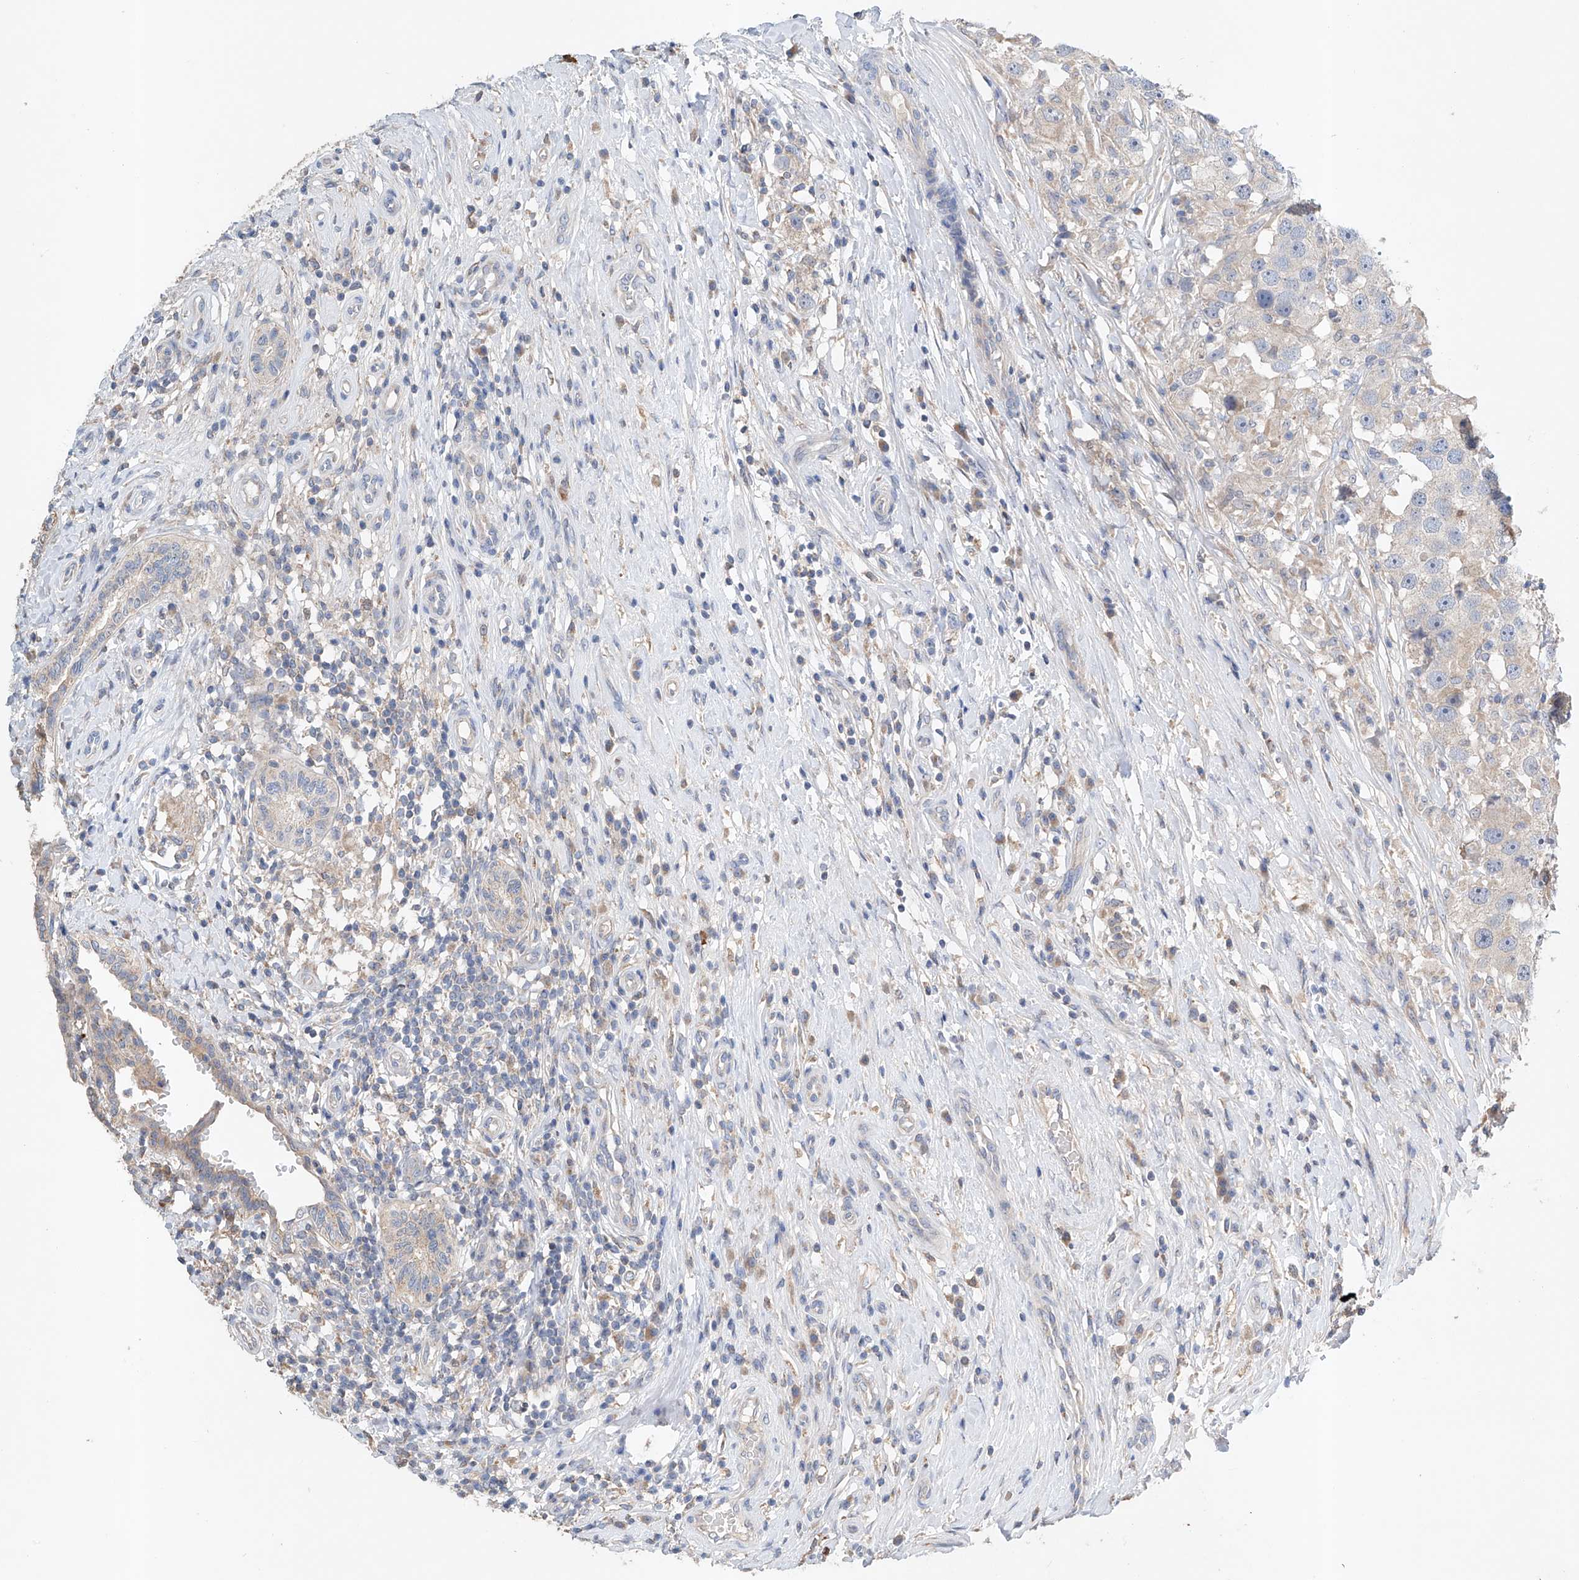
{"staining": {"intensity": "weak", "quantity": "25%-75%", "location": "cytoplasmic/membranous"}, "tissue": "testis cancer", "cell_type": "Tumor cells", "image_type": "cancer", "snomed": [{"axis": "morphology", "description": "Seminoma, NOS"}, {"axis": "topography", "description": "Testis"}], "caption": "Seminoma (testis) was stained to show a protein in brown. There is low levels of weak cytoplasmic/membranous positivity in approximately 25%-75% of tumor cells.", "gene": "GPC4", "patient": {"sex": "male", "age": 49}}